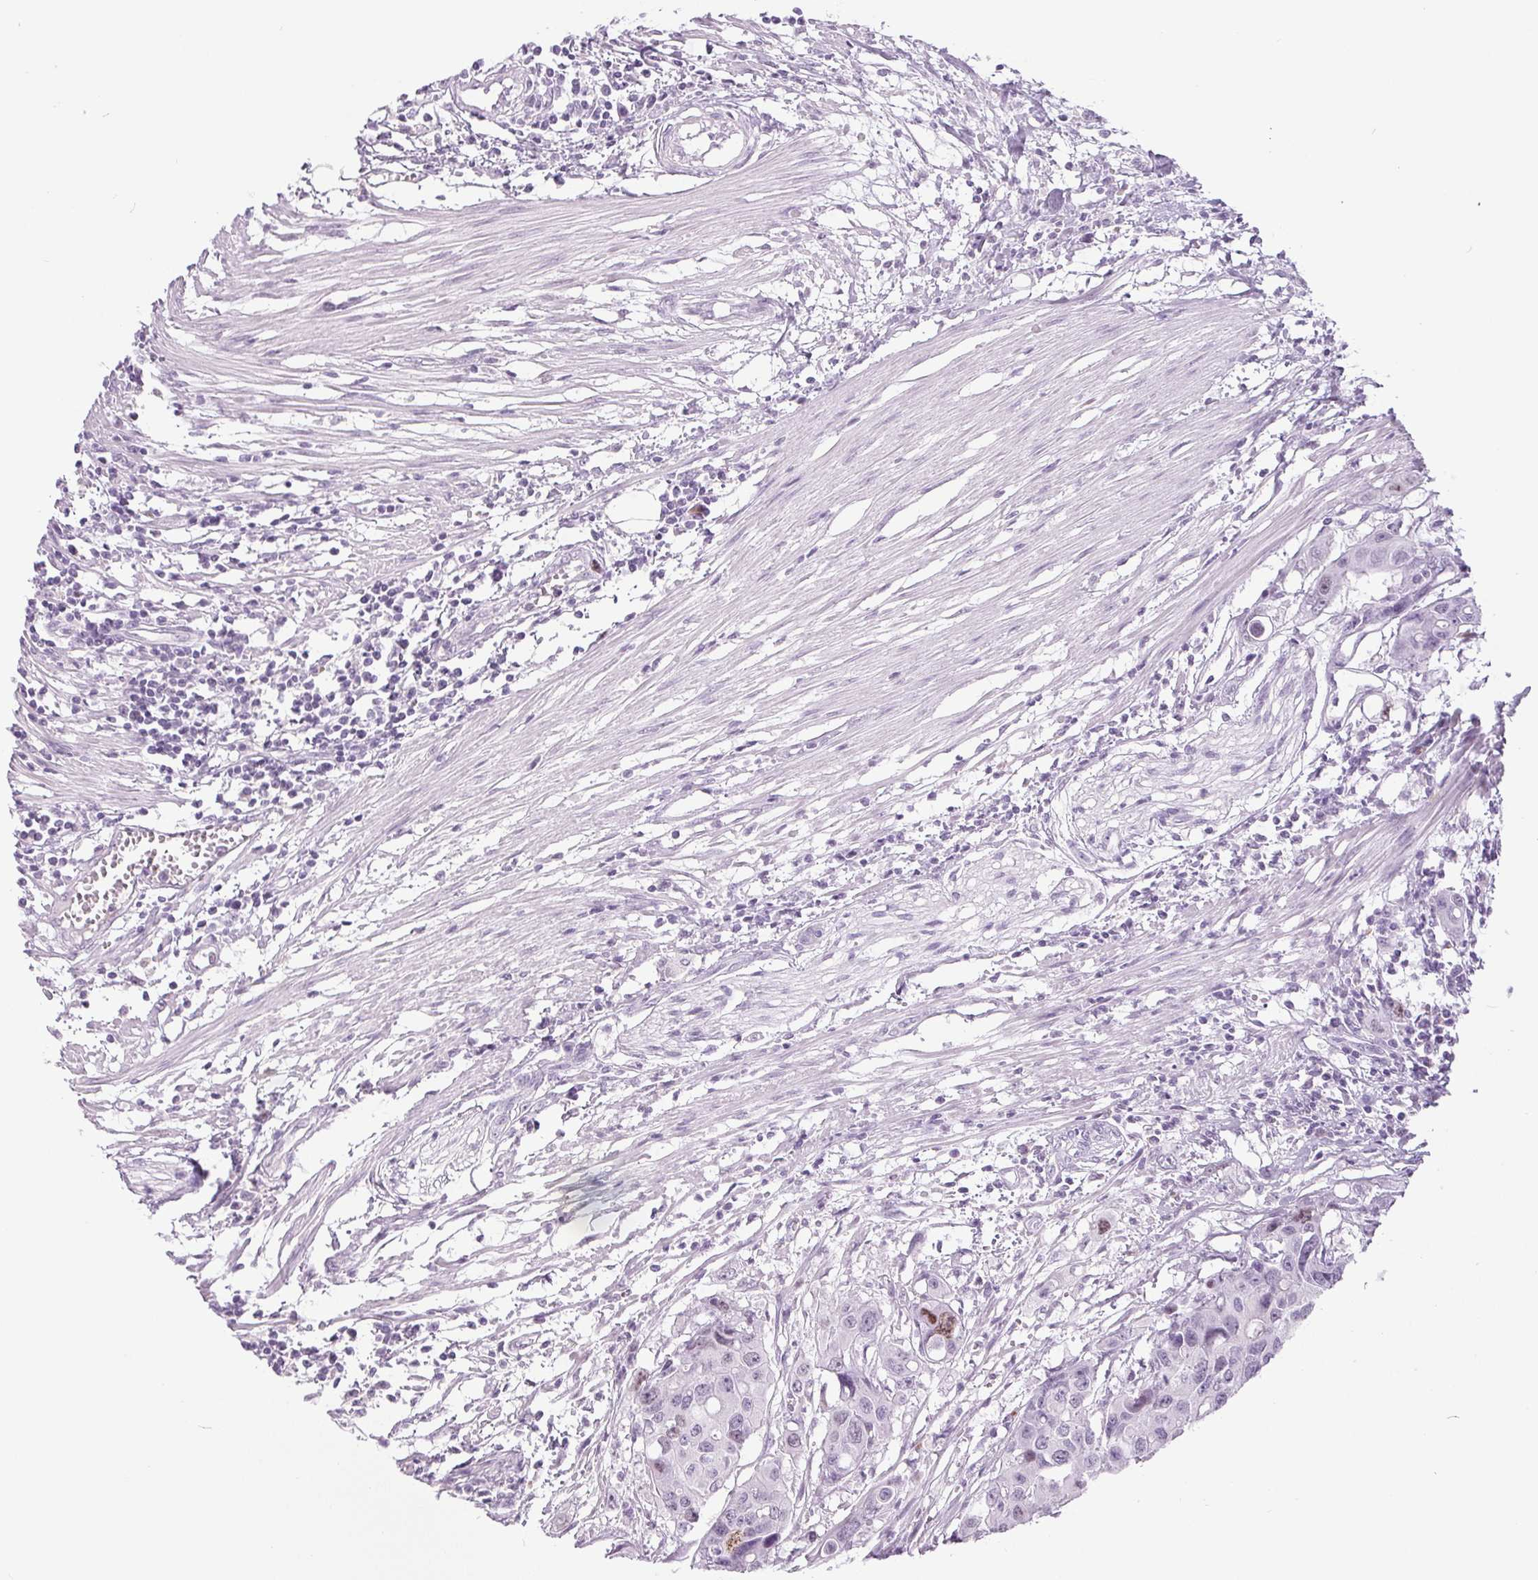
{"staining": {"intensity": "negative", "quantity": "none", "location": "none"}, "tissue": "colorectal cancer", "cell_type": "Tumor cells", "image_type": "cancer", "snomed": [{"axis": "morphology", "description": "Adenocarcinoma, NOS"}, {"axis": "topography", "description": "Colon"}], "caption": "This micrograph is of adenocarcinoma (colorectal) stained with IHC to label a protein in brown with the nuclei are counter-stained blue. There is no positivity in tumor cells. (Stains: DAB (3,3'-diaminobenzidine) IHC with hematoxylin counter stain, Microscopy: brightfield microscopy at high magnification).", "gene": "SMIM6", "patient": {"sex": "male", "age": 77}}